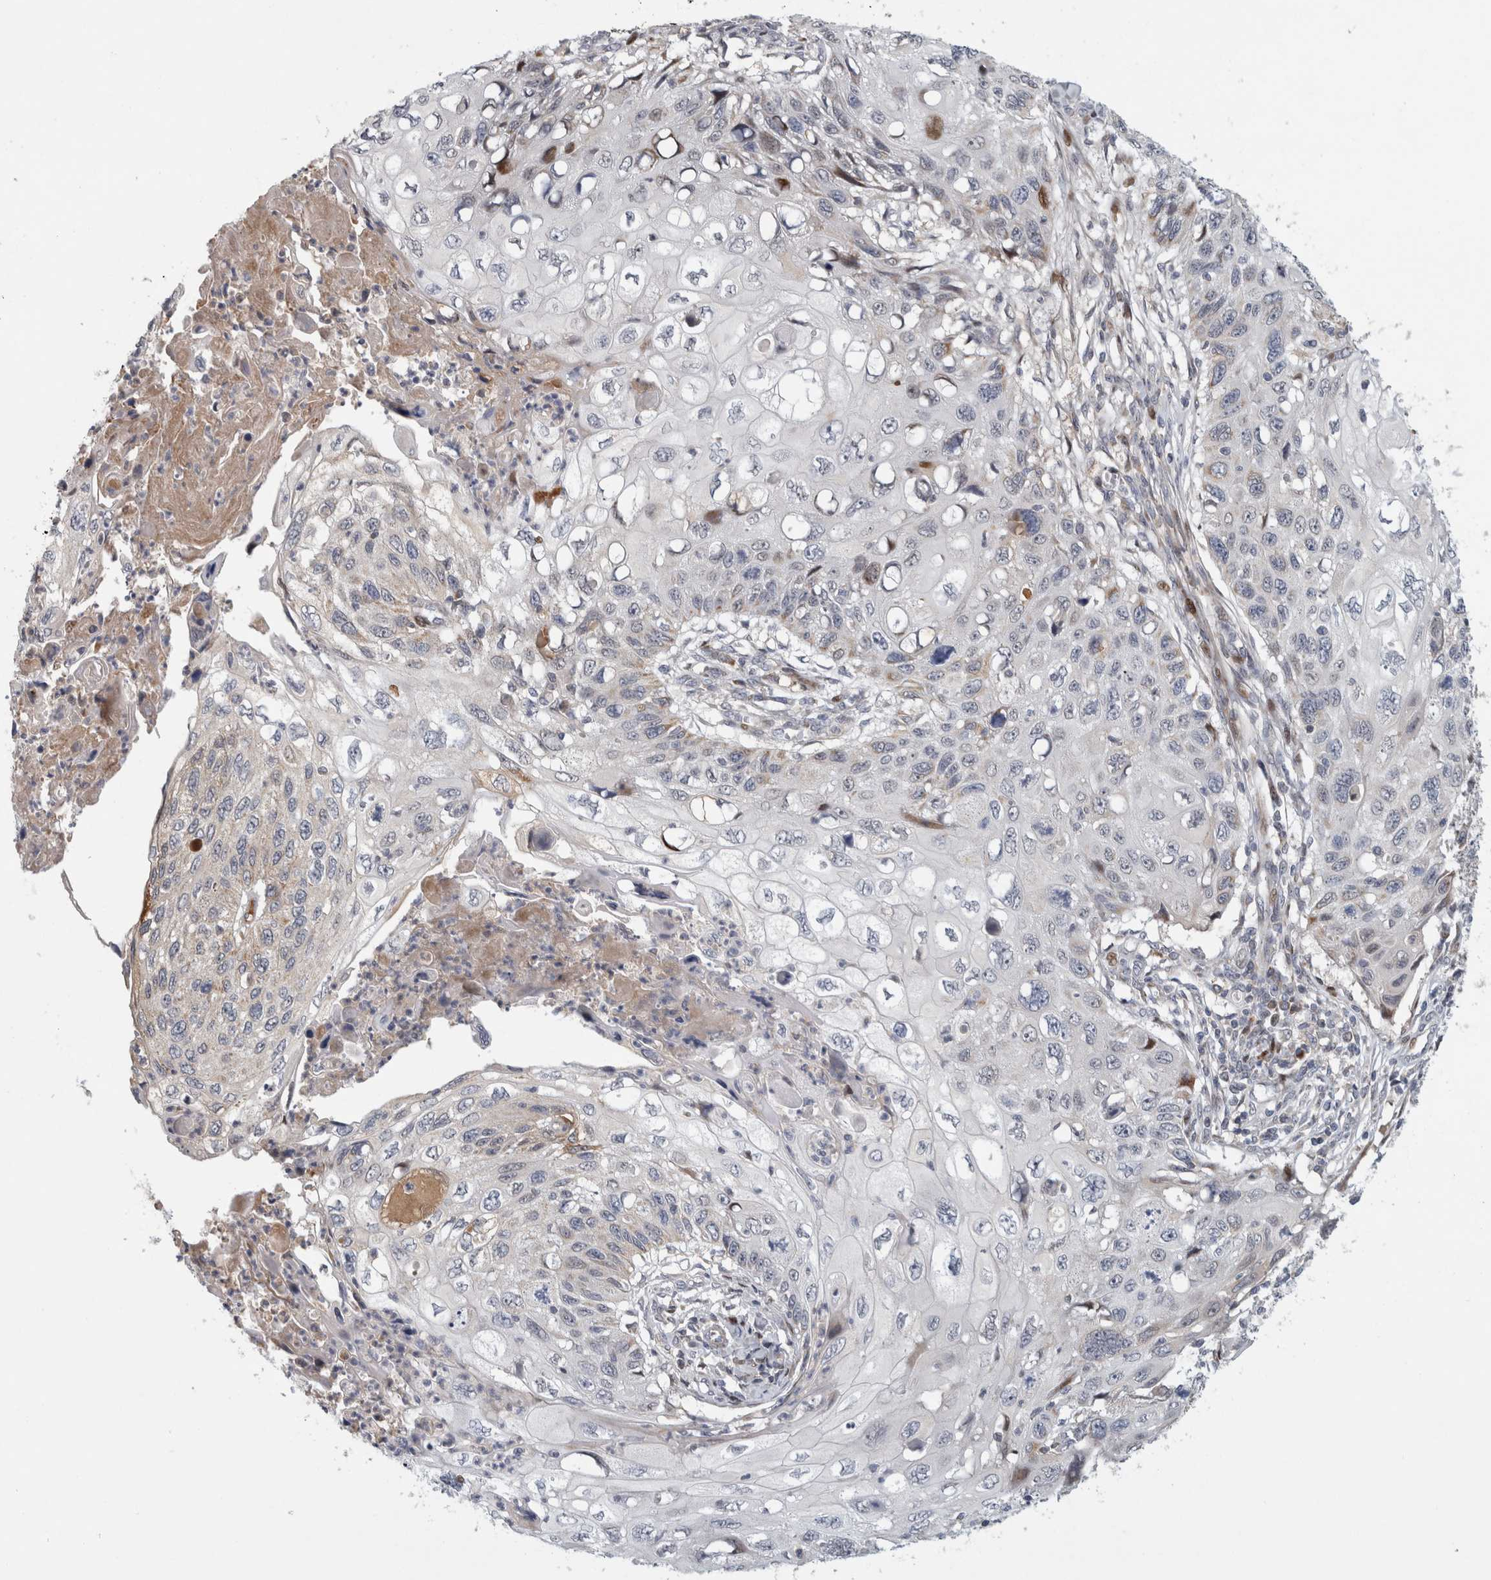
{"staining": {"intensity": "negative", "quantity": "none", "location": "none"}, "tissue": "cervical cancer", "cell_type": "Tumor cells", "image_type": "cancer", "snomed": [{"axis": "morphology", "description": "Squamous cell carcinoma, NOS"}, {"axis": "topography", "description": "Cervix"}], "caption": "The IHC micrograph has no significant positivity in tumor cells of cervical cancer (squamous cell carcinoma) tissue. (Brightfield microscopy of DAB immunohistochemistry at high magnification).", "gene": "RBM48", "patient": {"sex": "female", "age": 70}}